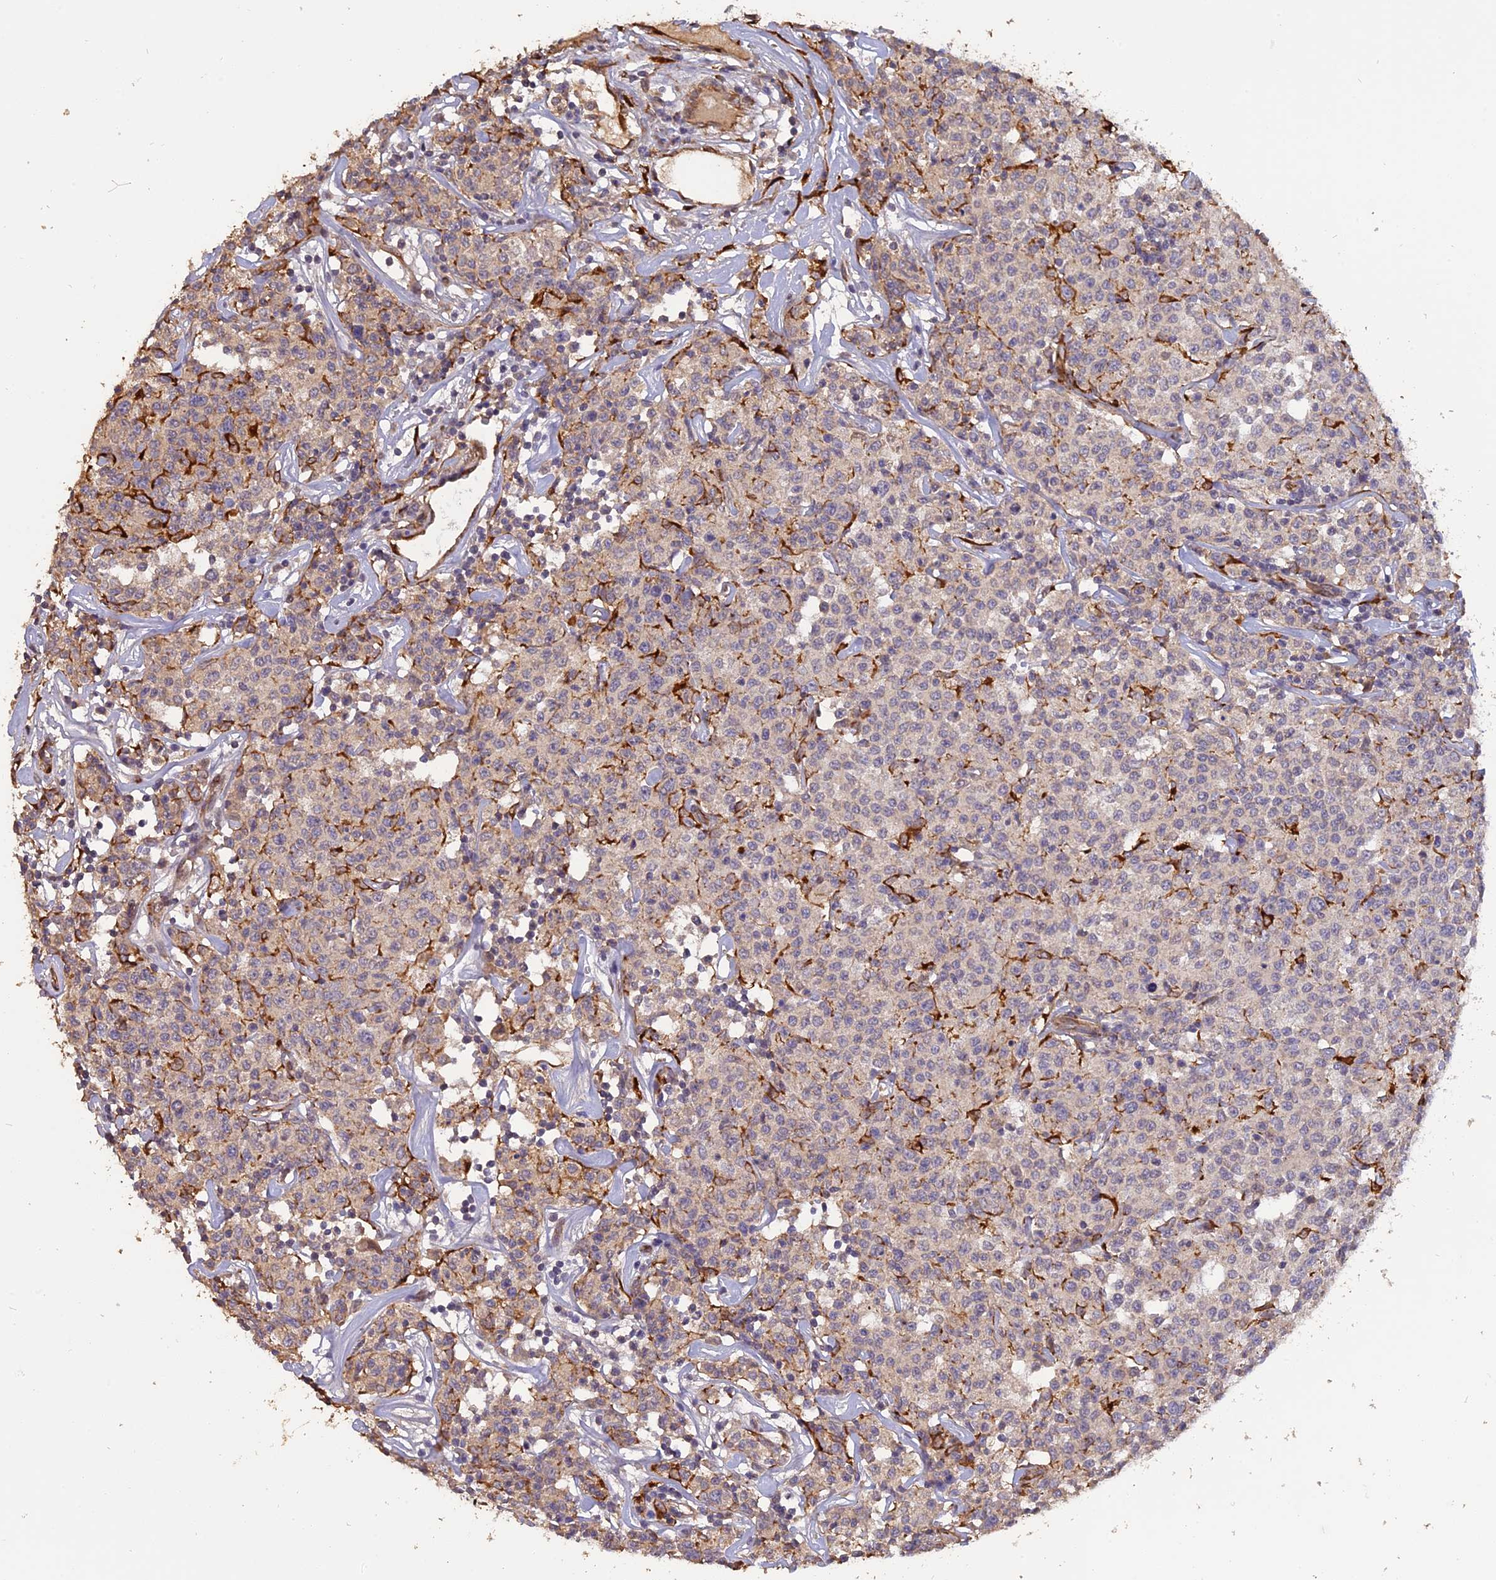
{"staining": {"intensity": "negative", "quantity": "none", "location": "none"}, "tissue": "lymphoma", "cell_type": "Tumor cells", "image_type": "cancer", "snomed": [{"axis": "morphology", "description": "Malignant lymphoma, non-Hodgkin's type, Low grade"}, {"axis": "topography", "description": "Small intestine"}], "caption": "Tumor cells are negative for protein expression in human lymphoma.", "gene": "PPIC", "patient": {"sex": "female", "age": 59}}